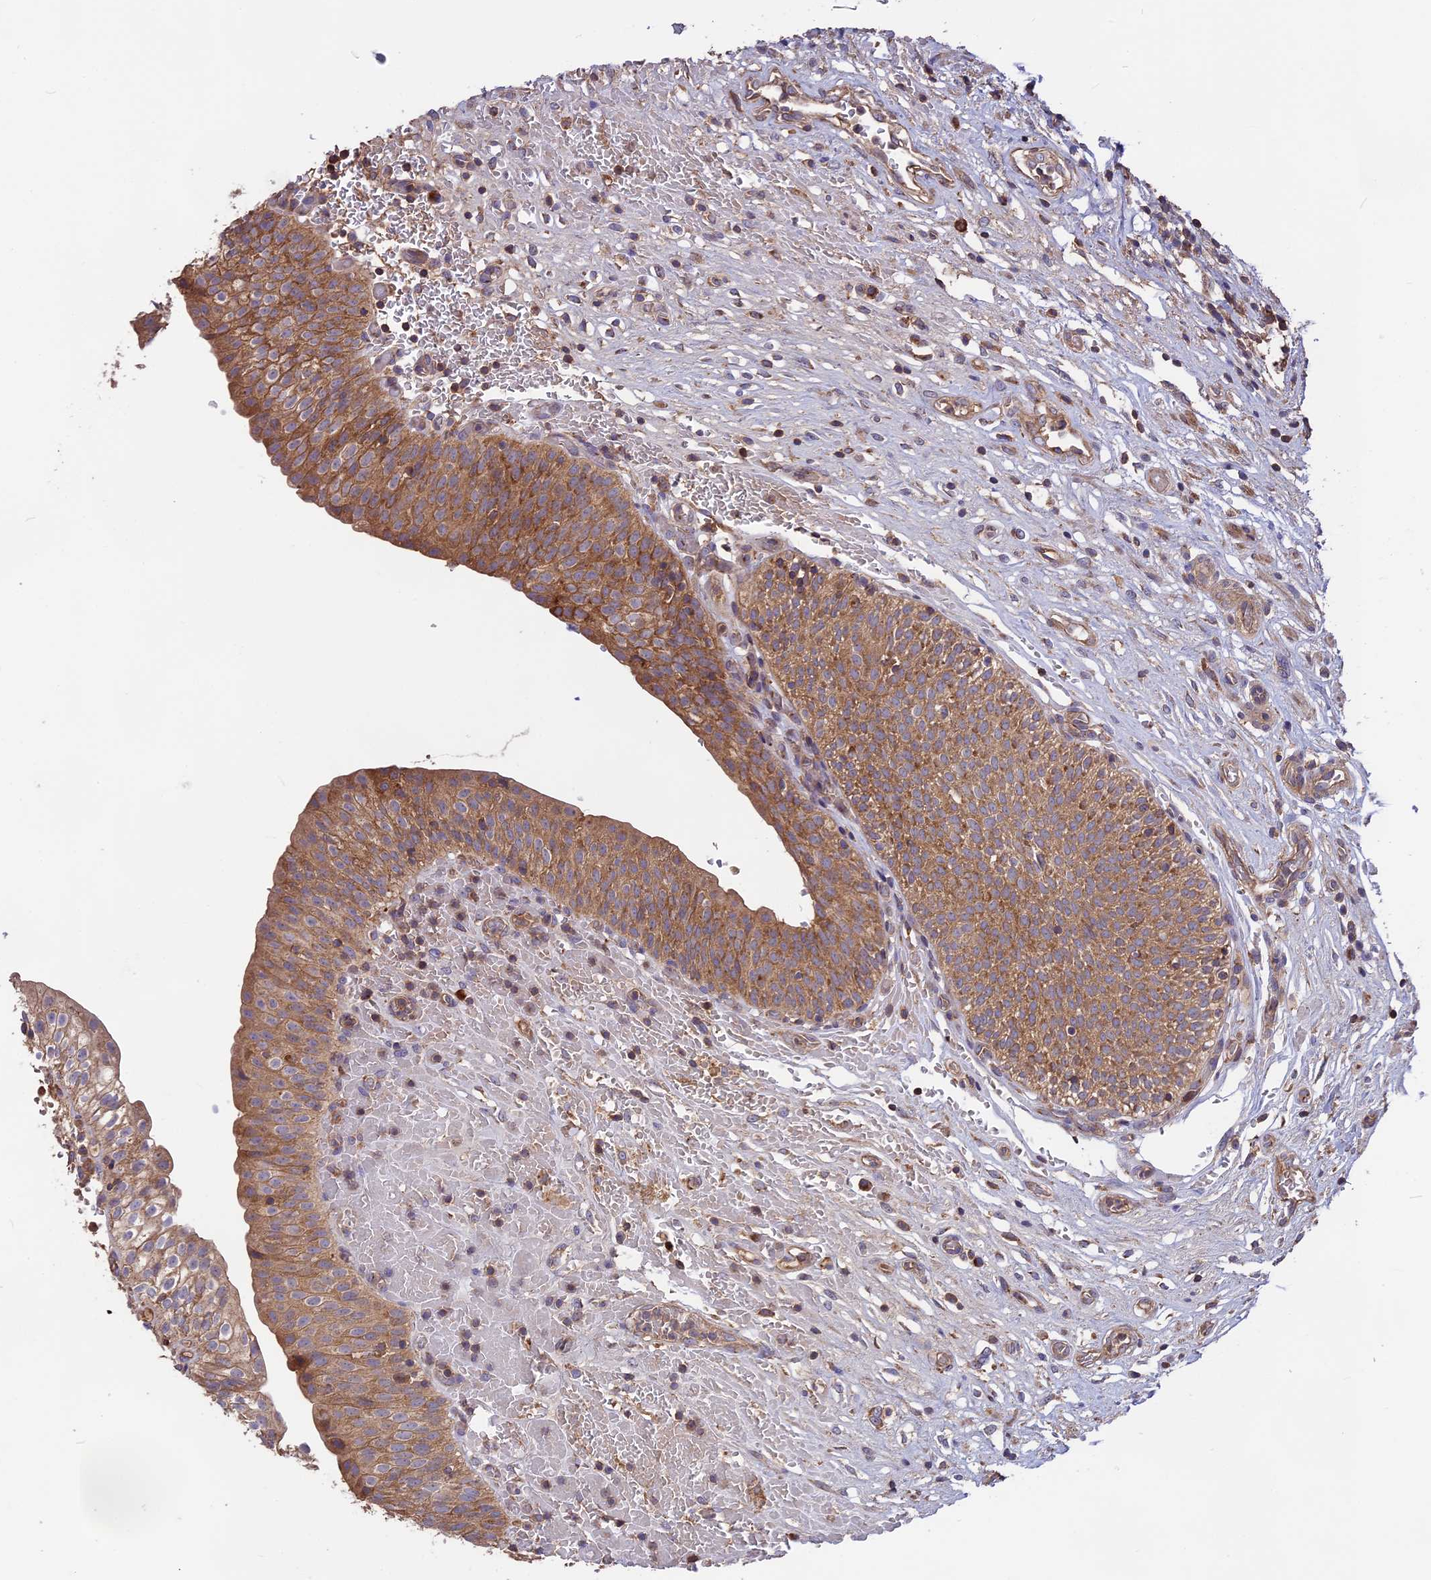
{"staining": {"intensity": "moderate", "quantity": ">75%", "location": "cytoplasmic/membranous"}, "tissue": "urinary bladder", "cell_type": "Urothelial cells", "image_type": "normal", "snomed": [{"axis": "morphology", "description": "Normal tissue, NOS"}, {"axis": "topography", "description": "Urinary bladder"}], "caption": "A high-resolution micrograph shows immunohistochemistry staining of unremarkable urinary bladder, which demonstrates moderate cytoplasmic/membranous positivity in approximately >75% of urothelial cells. The protein is shown in brown color, while the nuclei are stained blue.", "gene": "NUDT8", "patient": {"sex": "male", "age": 55}}